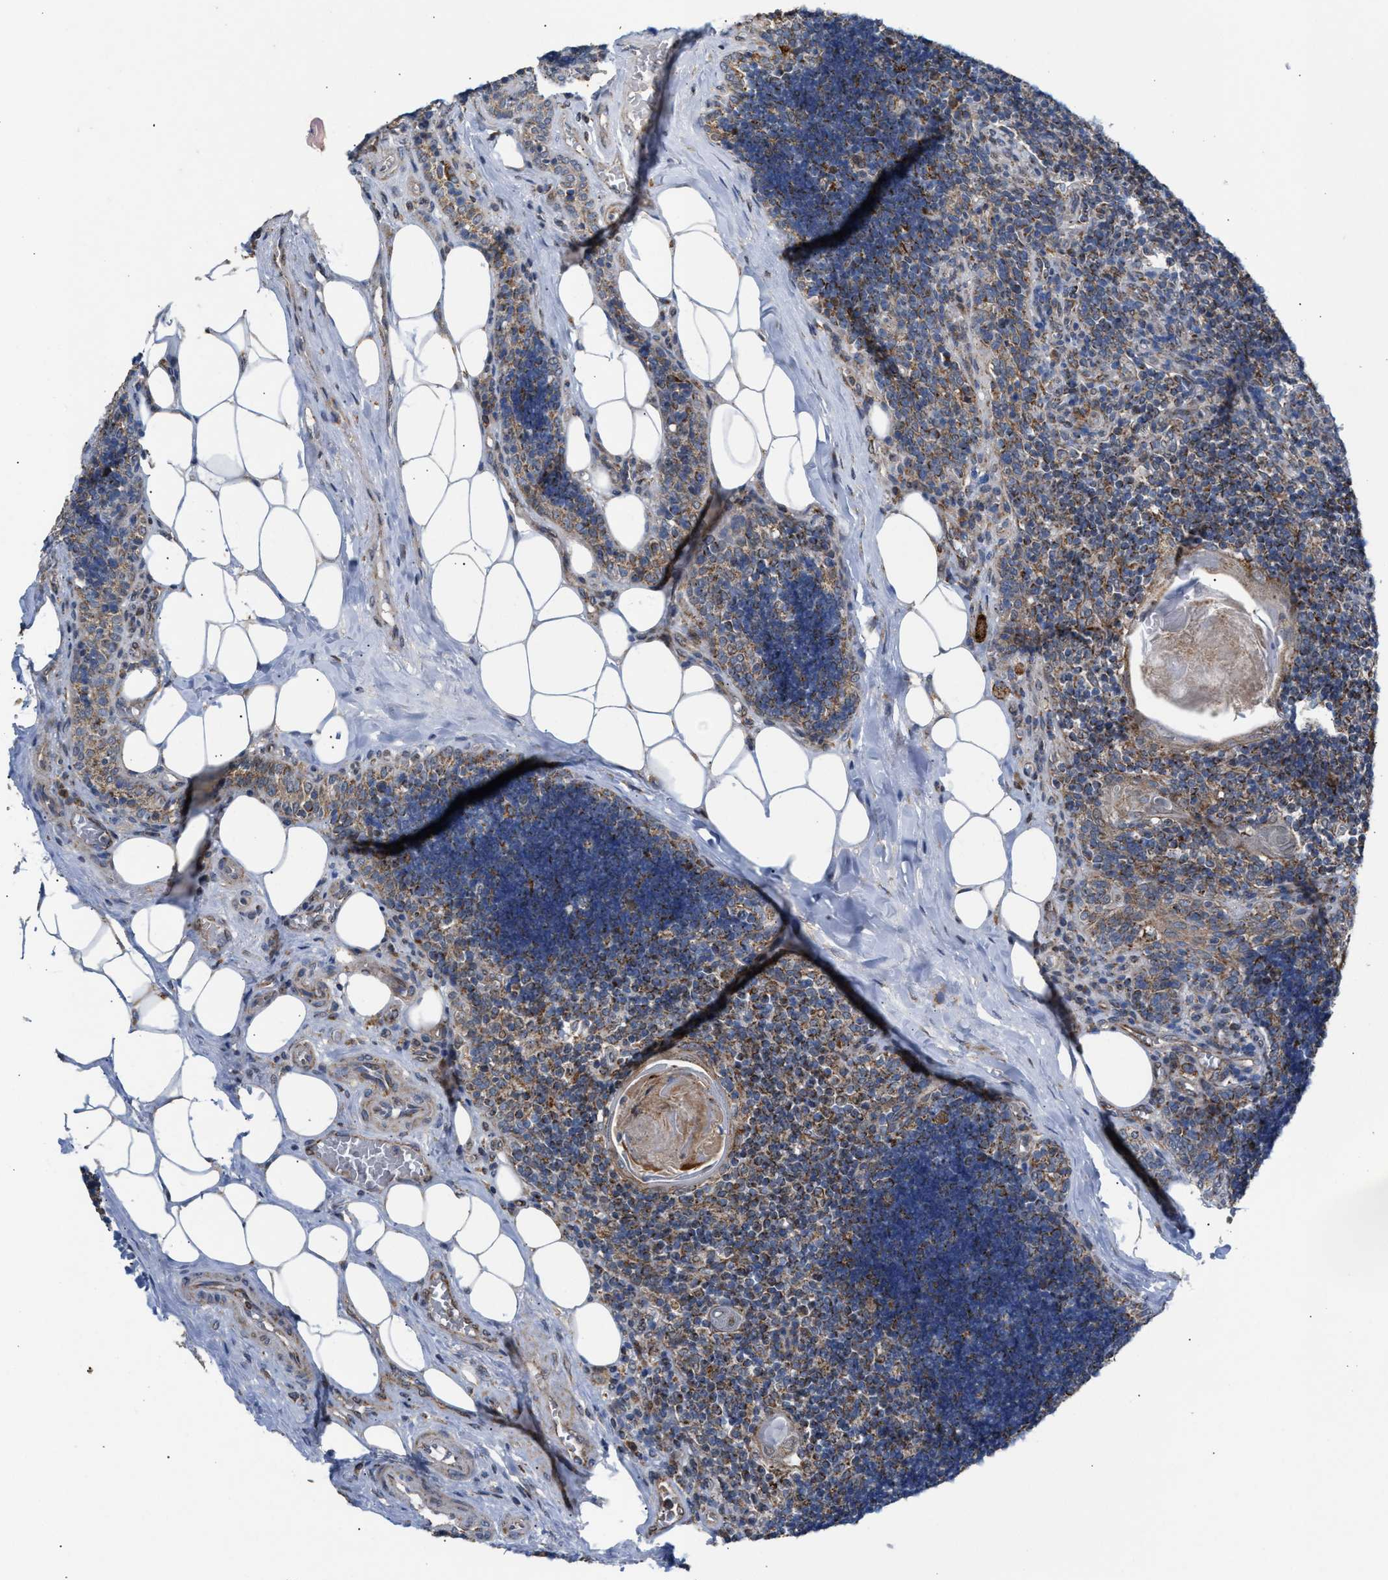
{"staining": {"intensity": "strong", "quantity": "25%-75%", "location": "cytoplasmic/membranous"}, "tissue": "lymph node", "cell_type": "Germinal center cells", "image_type": "normal", "snomed": [{"axis": "morphology", "description": "Normal tissue, NOS"}, {"axis": "topography", "description": "Lymph node"}], "caption": "Immunohistochemistry (IHC) of benign human lymph node reveals high levels of strong cytoplasmic/membranous positivity in approximately 25%-75% of germinal center cells.", "gene": "TACO1", "patient": {"sex": "male", "age": 33}}